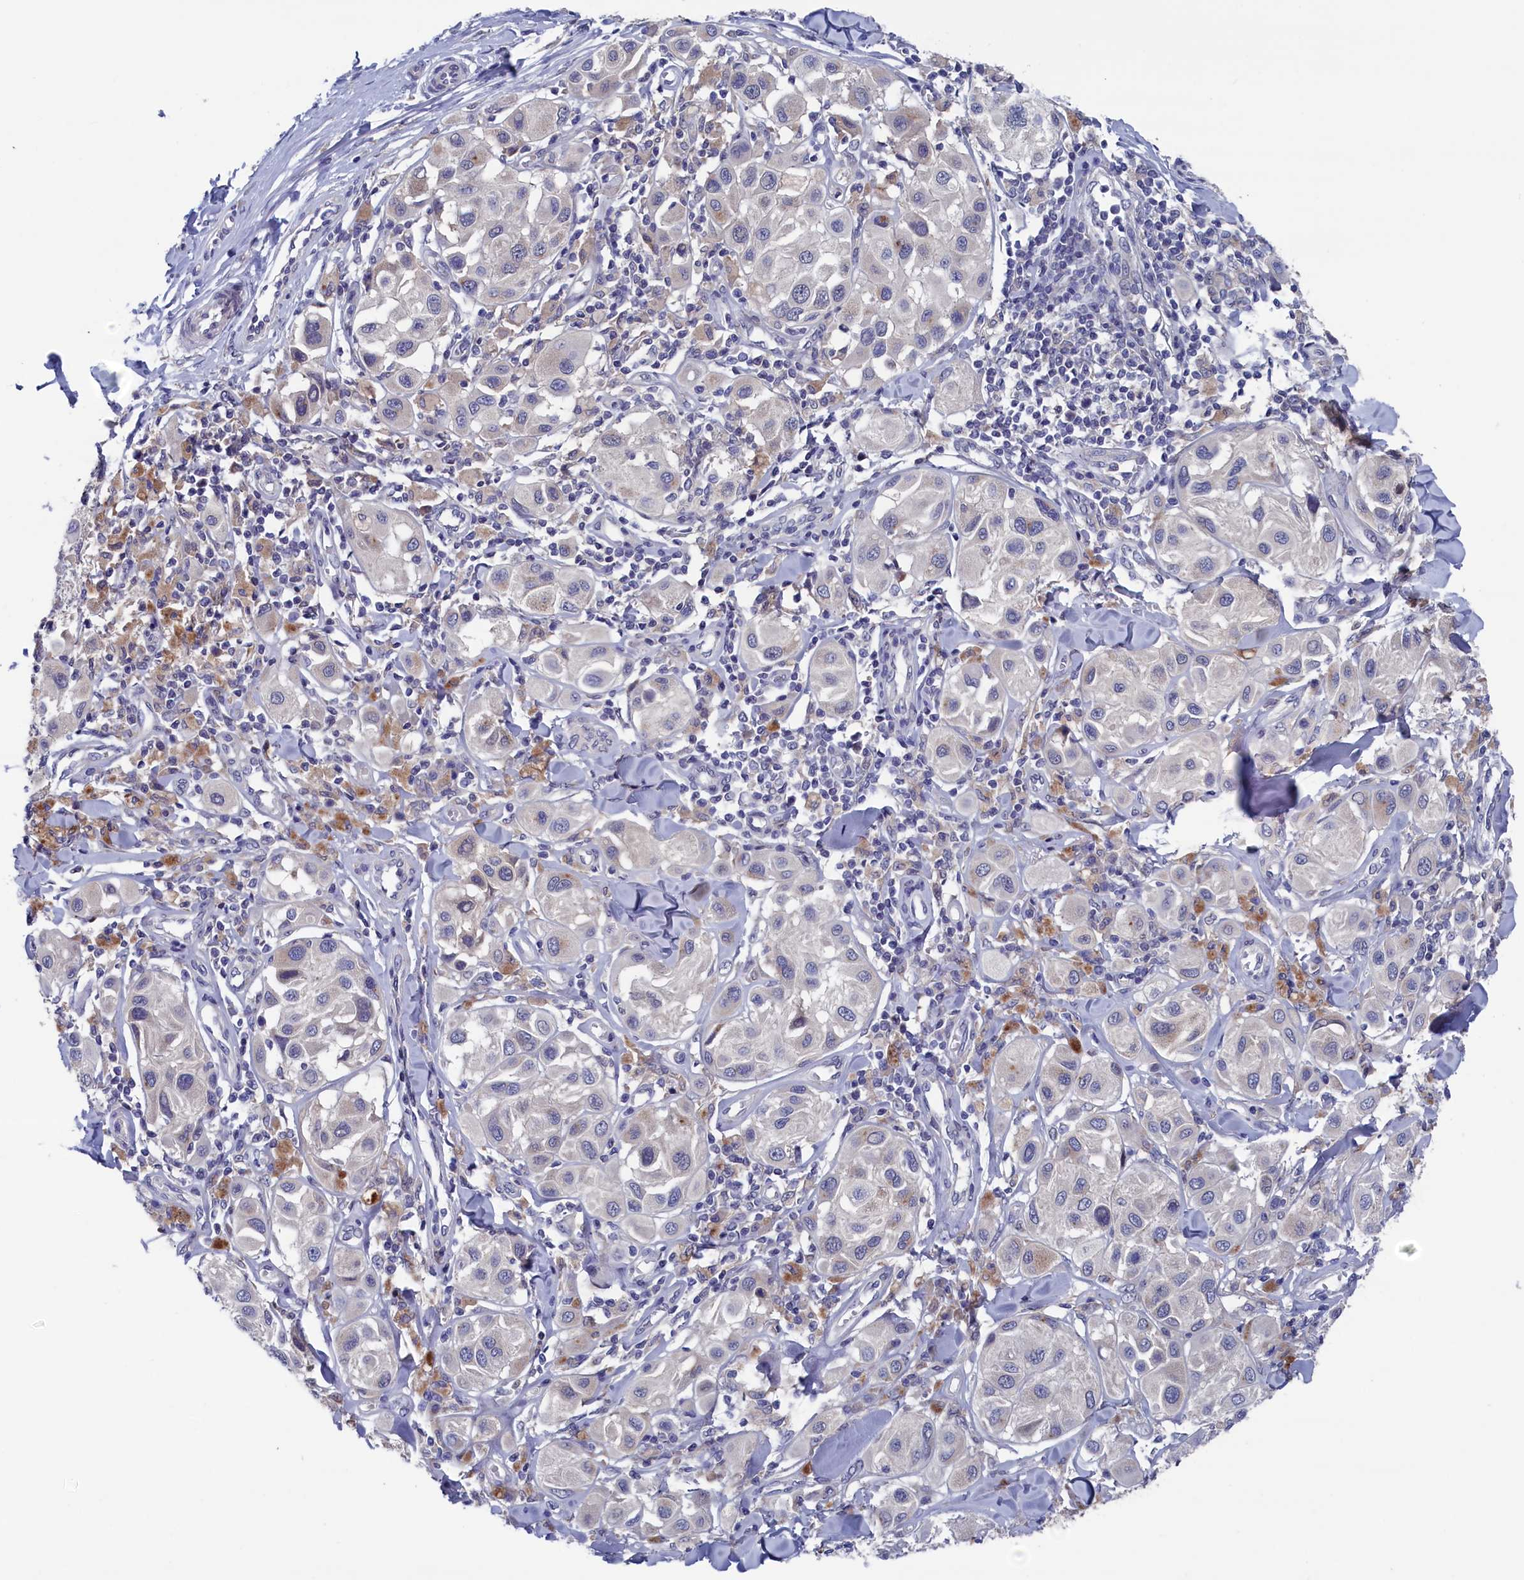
{"staining": {"intensity": "negative", "quantity": "none", "location": "none"}, "tissue": "melanoma", "cell_type": "Tumor cells", "image_type": "cancer", "snomed": [{"axis": "morphology", "description": "Malignant melanoma, Metastatic site"}, {"axis": "topography", "description": "Skin"}], "caption": "The immunohistochemistry (IHC) photomicrograph has no significant expression in tumor cells of melanoma tissue.", "gene": "SPATA13", "patient": {"sex": "male", "age": 41}}